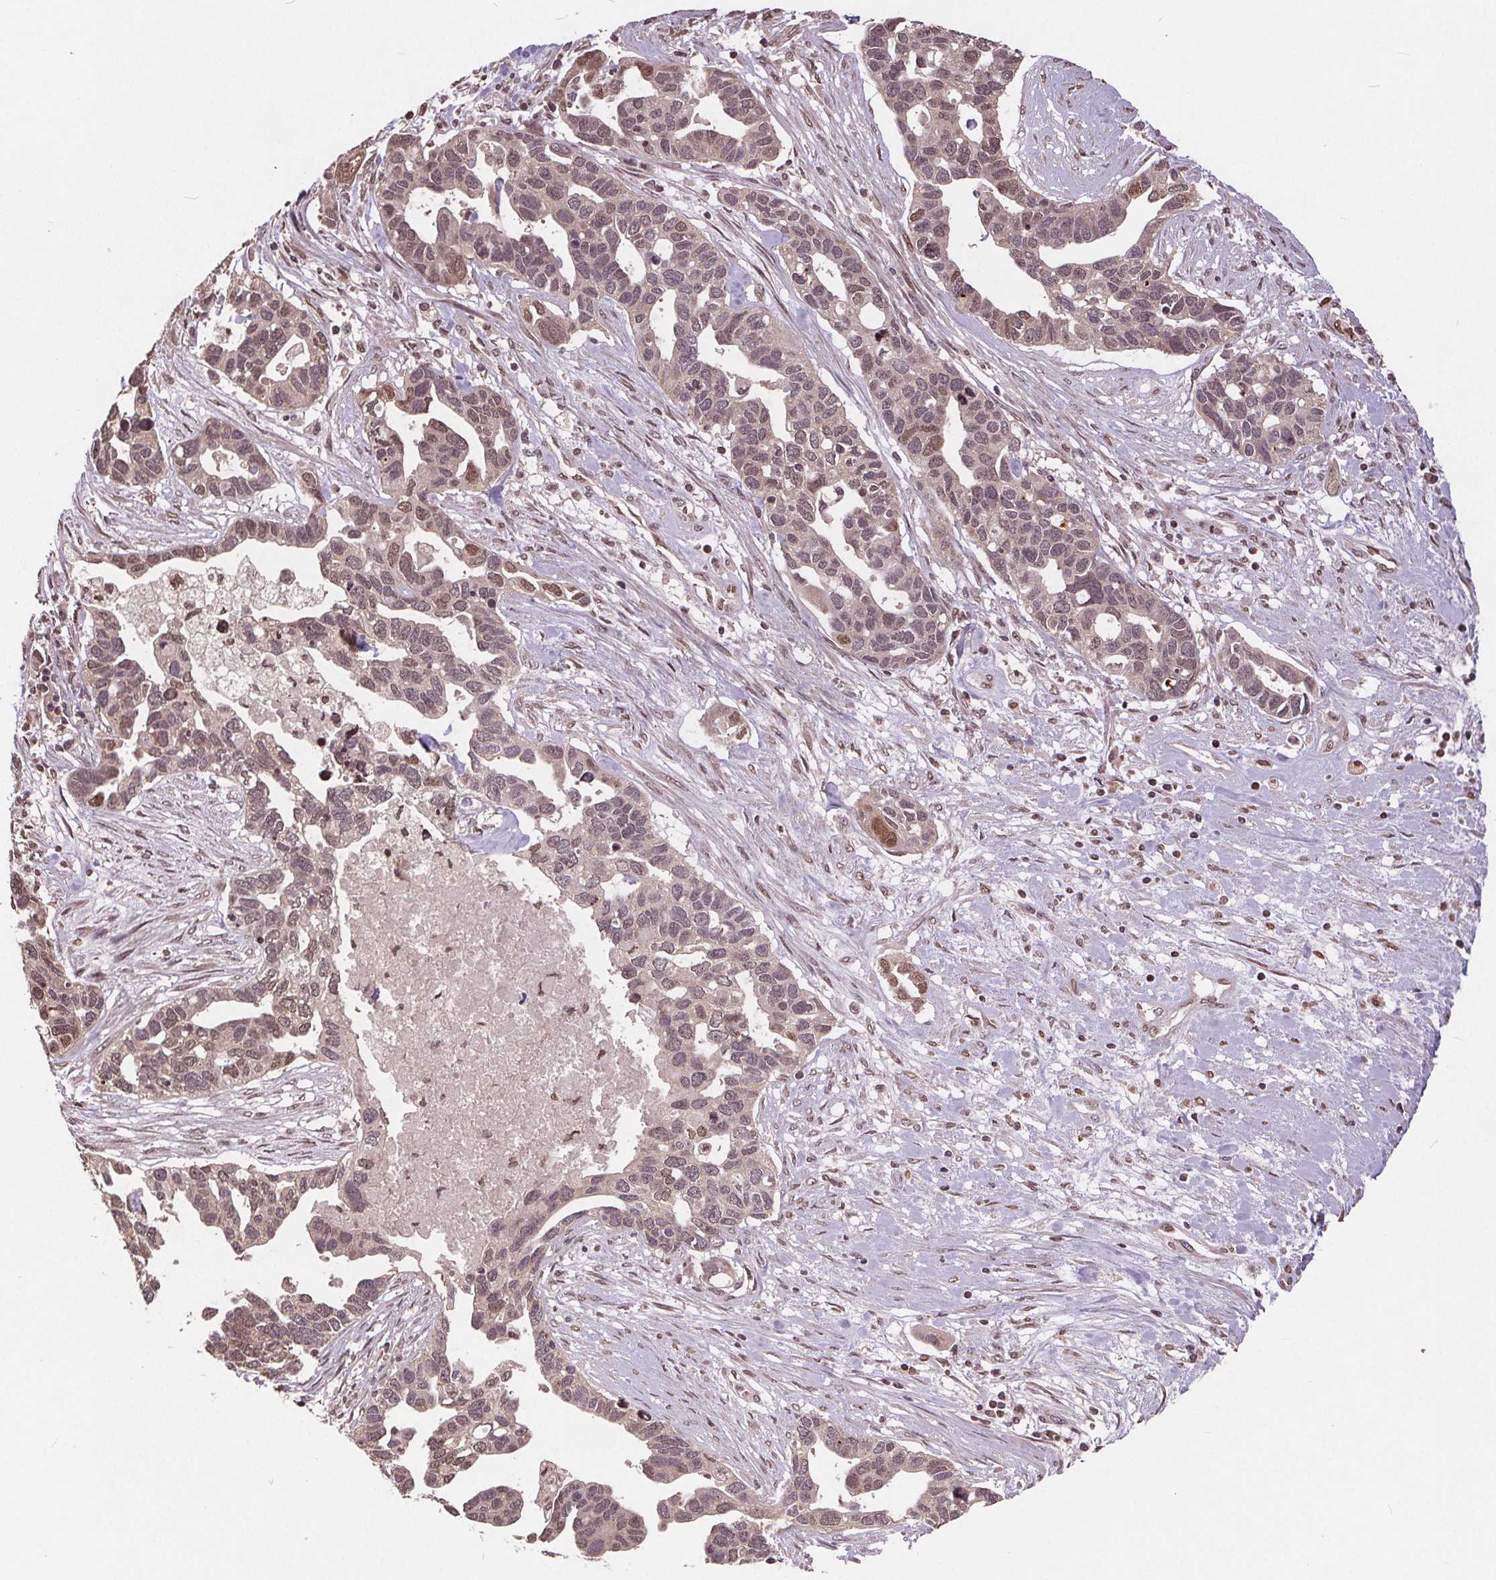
{"staining": {"intensity": "moderate", "quantity": "<25%", "location": "nuclear"}, "tissue": "ovarian cancer", "cell_type": "Tumor cells", "image_type": "cancer", "snomed": [{"axis": "morphology", "description": "Cystadenocarcinoma, serous, NOS"}, {"axis": "topography", "description": "Ovary"}], "caption": "The image reveals a brown stain indicating the presence of a protein in the nuclear of tumor cells in ovarian serous cystadenocarcinoma.", "gene": "HIF1AN", "patient": {"sex": "female", "age": 54}}